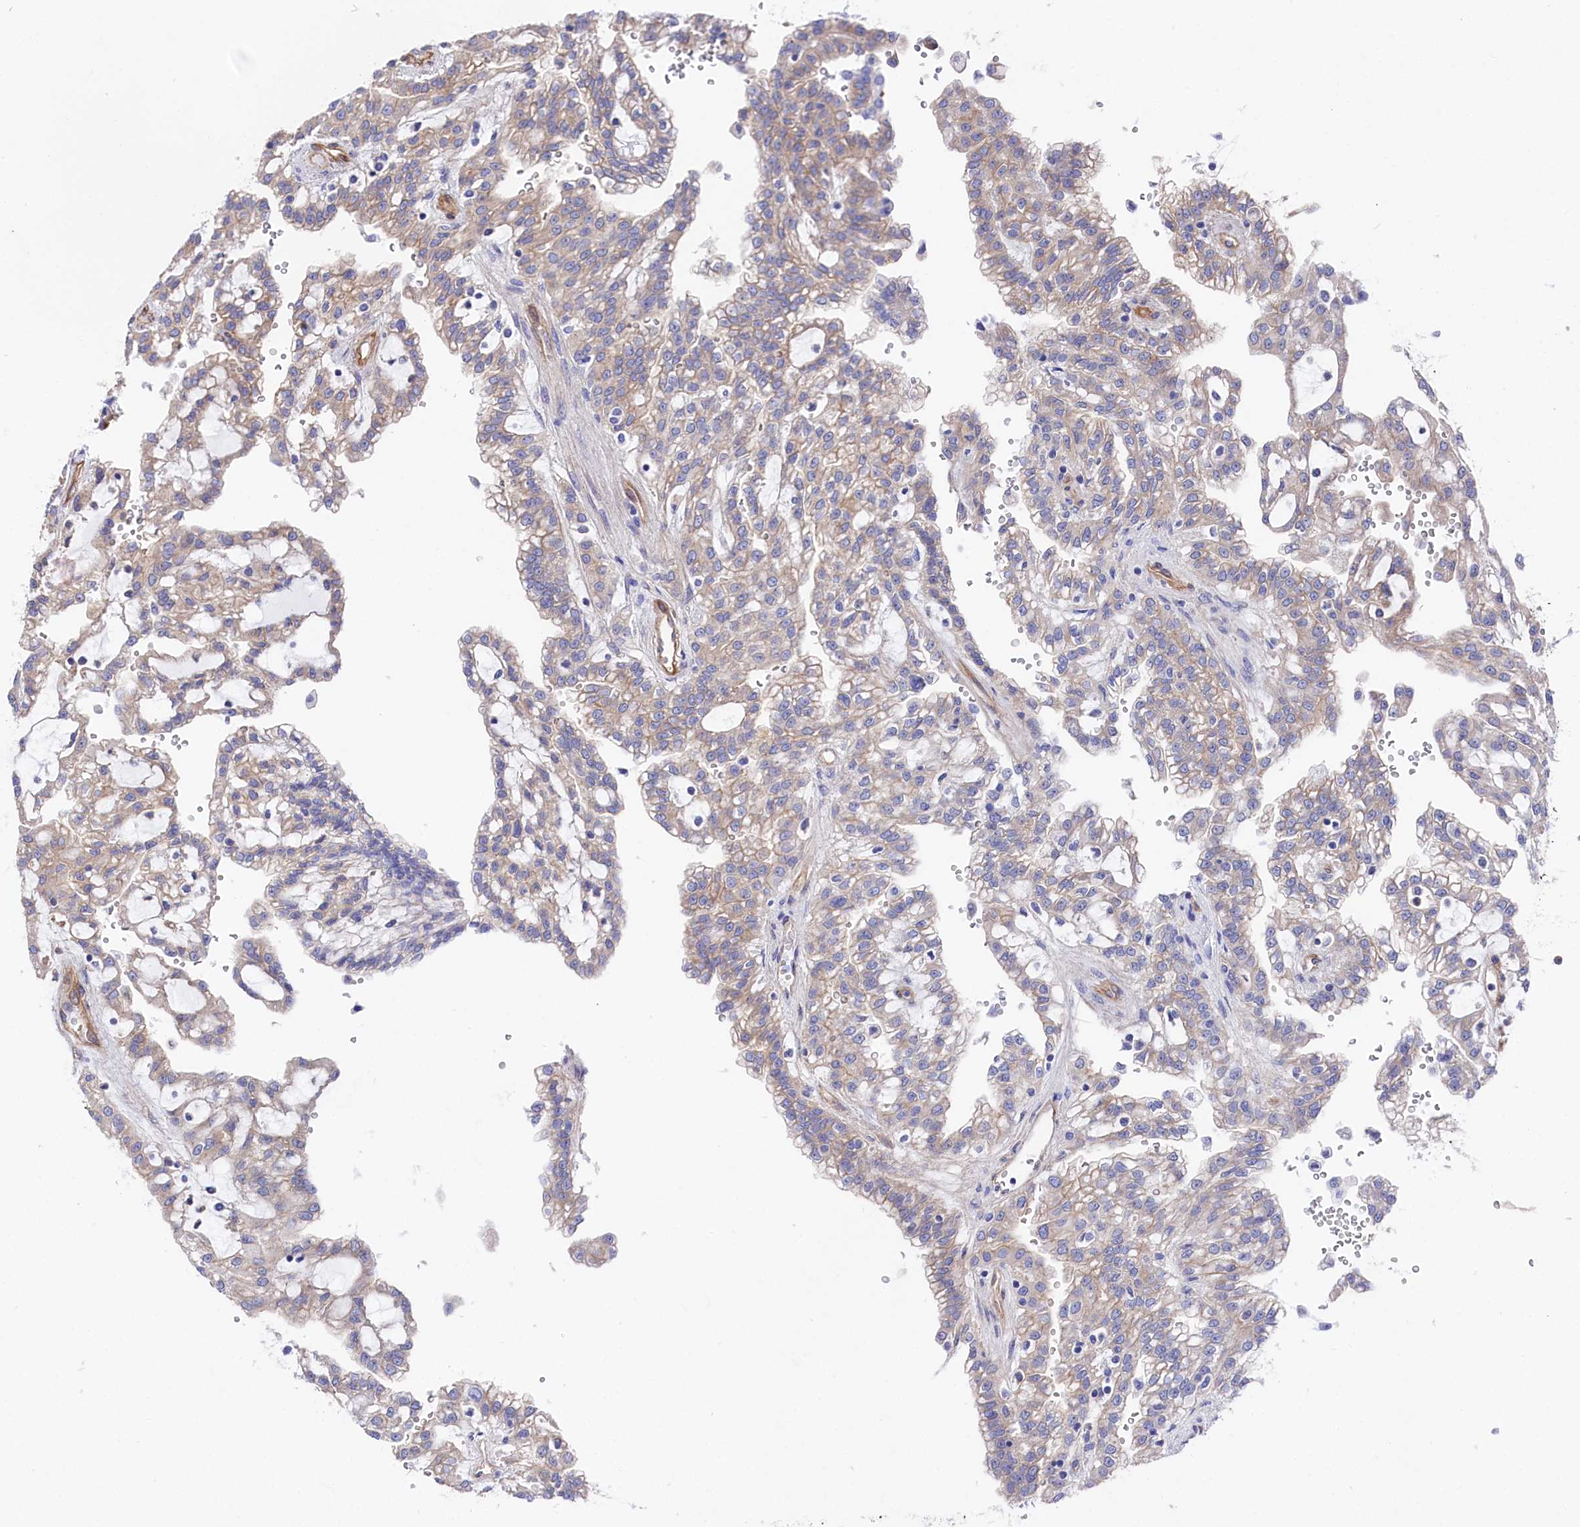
{"staining": {"intensity": "weak", "quantity": "<25%", "location": "cytoplasmic/membranous"}, "tissue": "renal cancer", "cell_type": "Tumor cells", "image_type": "cancer", "snomed": [{"axis": "morphology", "description": "Adenocarcinoma, NOS"}, {"axis": "topography", "description": "Kidney"}], "caption": "The IHC image has no significant positivity in tumor cells of adenocarcinoma (renal) tissue. (Stains: DAB (3,3'-diaminobenzidine) immunohistochemistry (IHC) with hematoxylin counter stain, Microscopy: brightfield microscopy at high magnification).", "gene": "TNKS1BP1", "patient": {"sex": "male", "age": 63}}